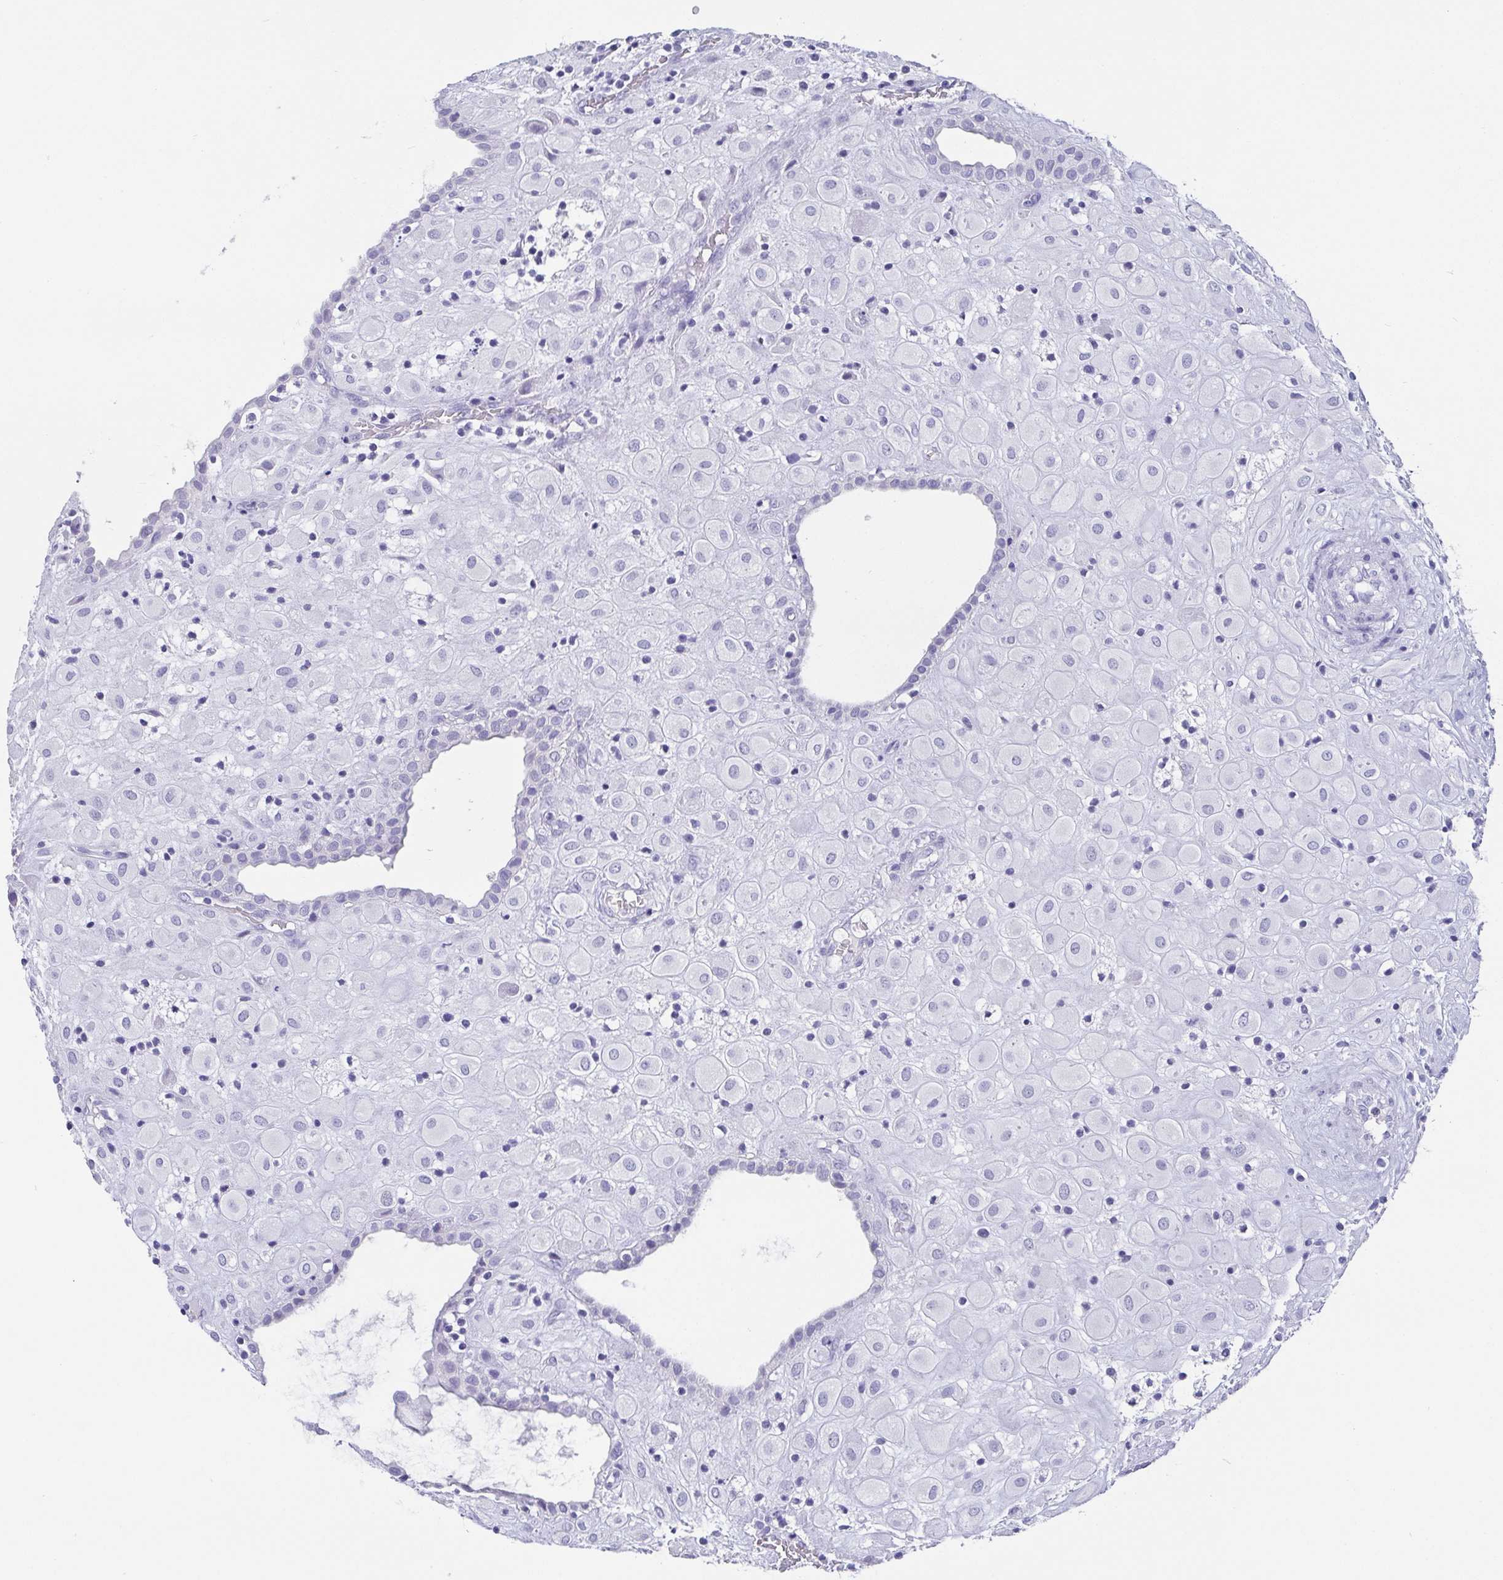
{"staining": {"intensity": "negative", "quantity": "none", "location": "none"}, "tissue": "placenta", "cell_type": "Decidual cells", "image_type": "normal", "snomed": [{"axis": "morphology", "description": "Normal tissue, NOS"}, {"axis": "topography", "description": "Placenta"}], "caption": "Decidual cells are negative for protein expression in benign human placenta. (Immunohistochemistry, brightfield microscopy, high magnification).", "gene": "SCGN", "patient": {"sex": "female", "age": 24}}